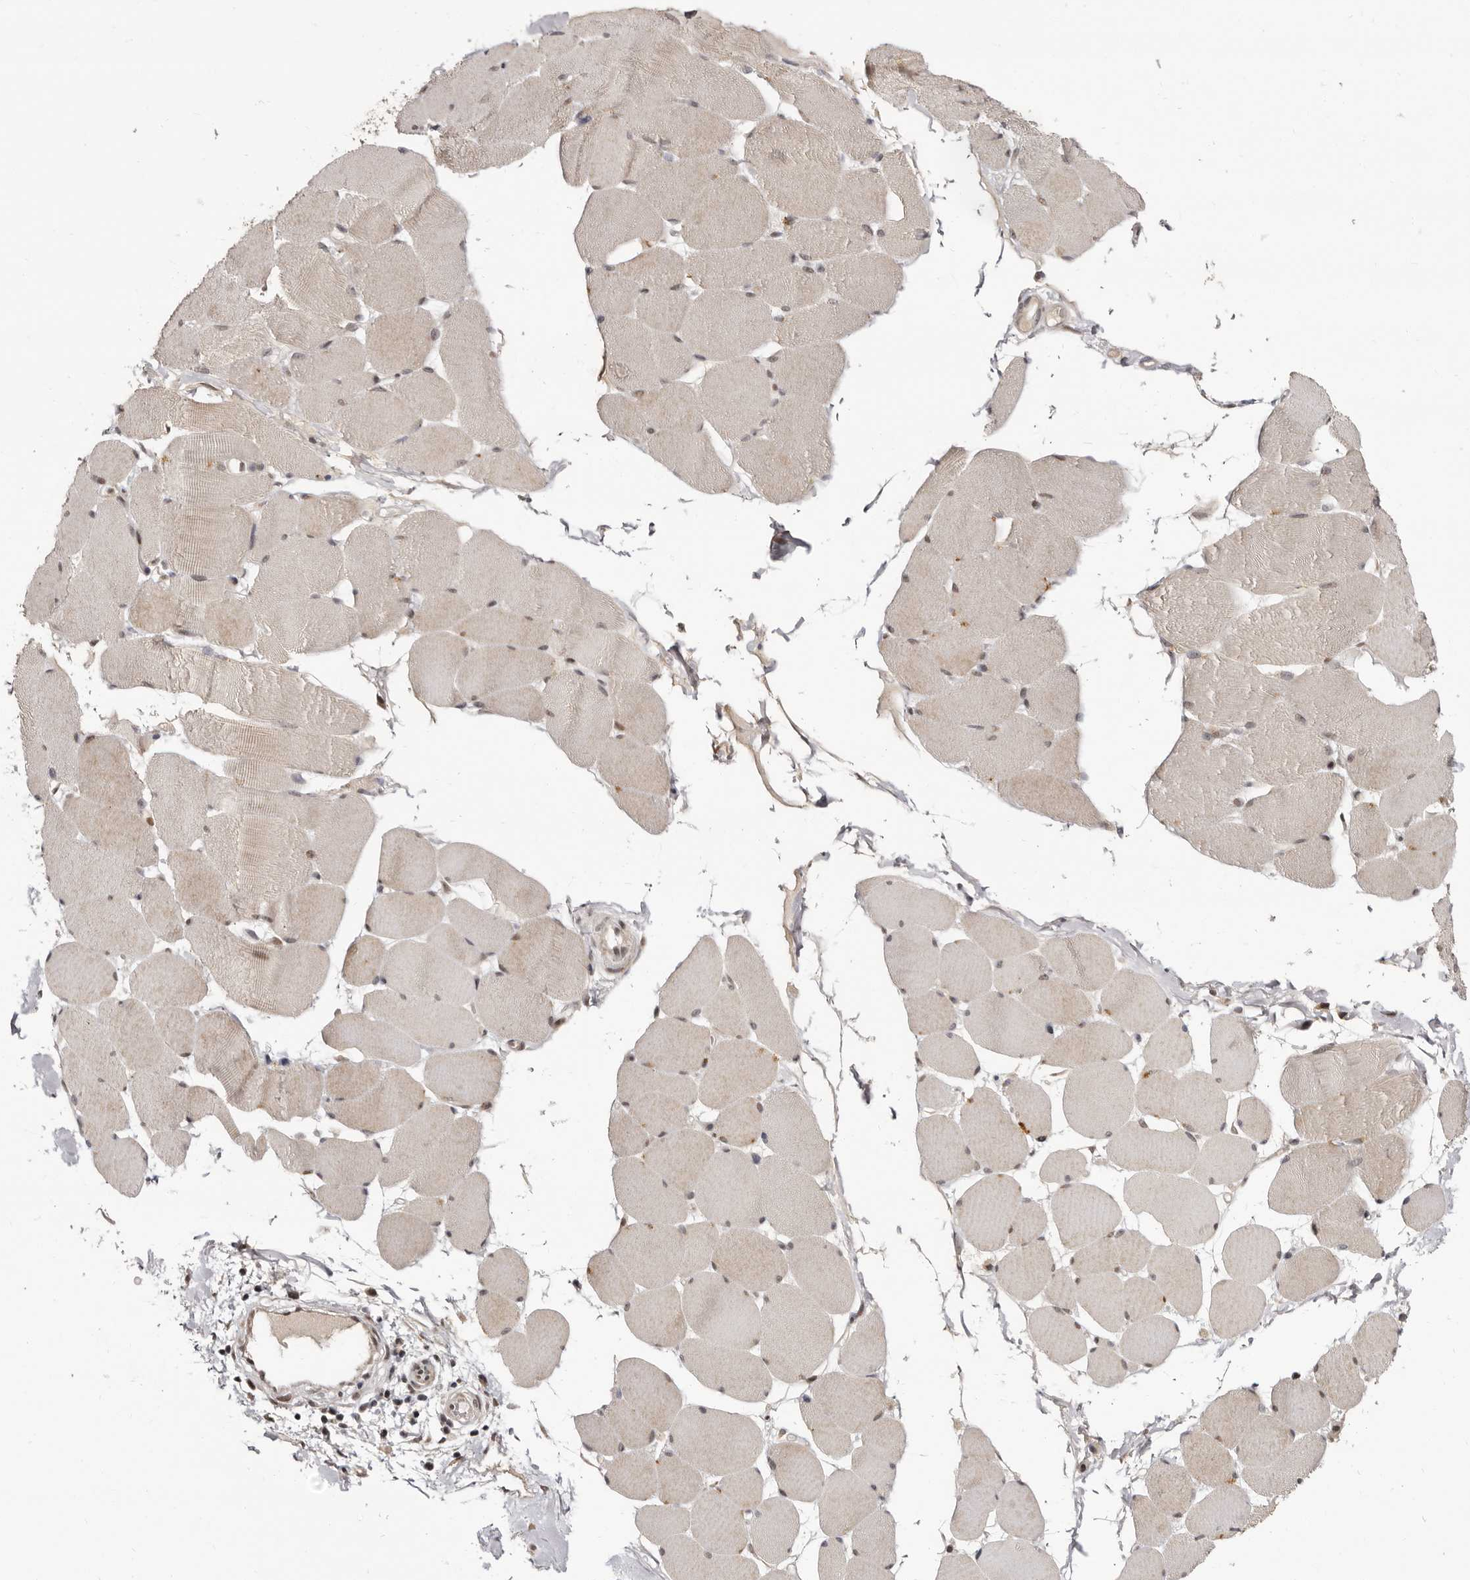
{"staining": {"intensity": "weak", "quantity": "25%-75%", "location": "cytoplasmic/membranous"}, "tissue": "skeletal muscle", "cell_type": "Myocytes", "image_type": "normal", "snomed": [{"axis": "morphology", "description": "Normal tissue, NOS"}, {"axis": "topography", "description": "Skin"}, {"axis": "topography", "description": "Skeletal muscle"}], "caption": "A brown stain shows weak cytoplasmic/membranous positivity of a protein in myocytes of unremarkable human skeletal muscle.", "gene": "ZNF326", "patient": {"sex": "male", "age": 83}}